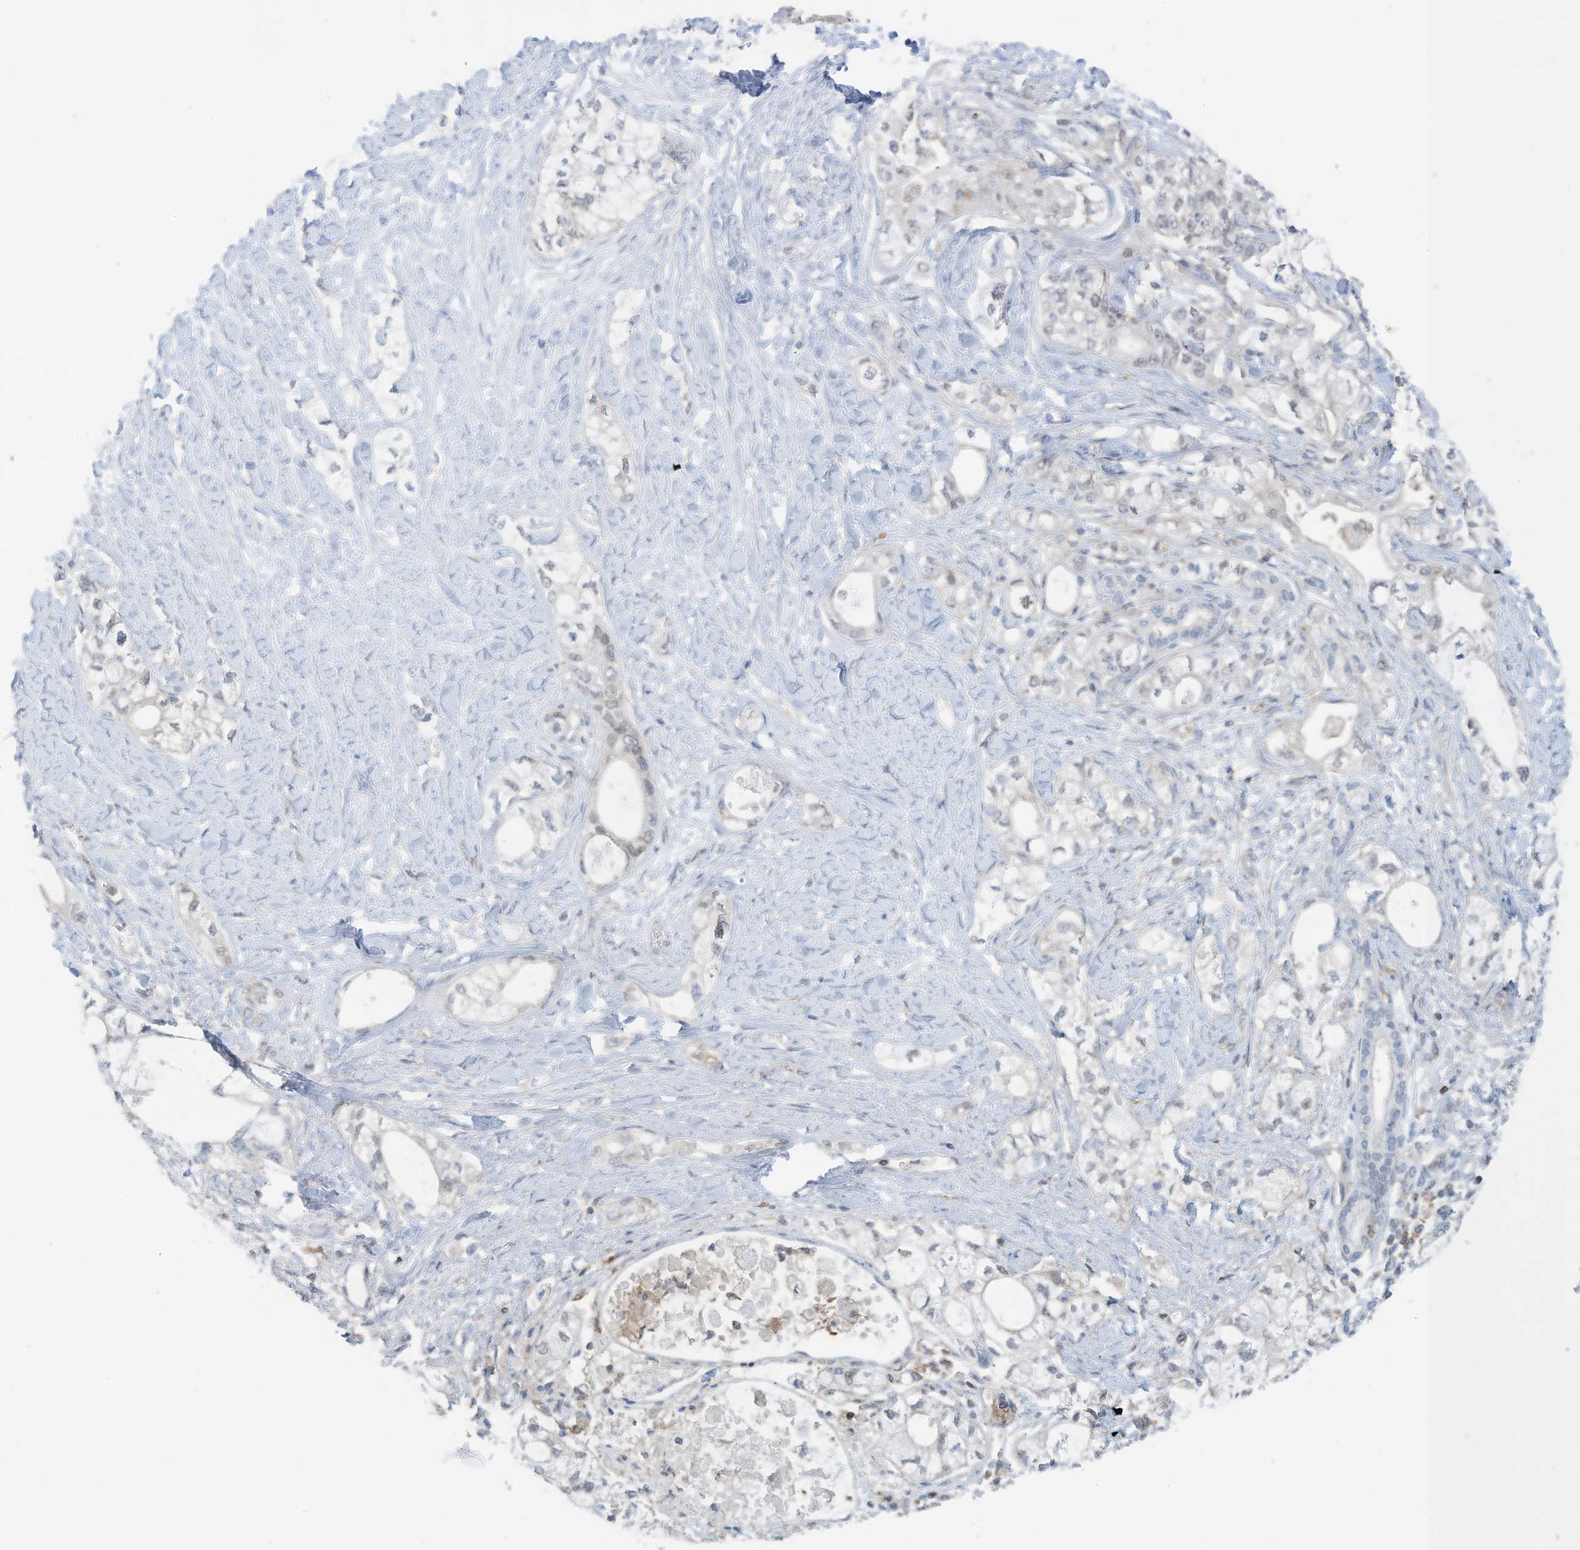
{"staining": {"intensity": "negative", "quantity": "none", "location": "none"}, "tissue": "pancreatic cancer", "cell_type": "Tumor cells", "image_type": "cancer", "snomed": [{"axis": "morphology", "description": "Adenocarcinoma, NOS"}, {"axis": "topography", "description": "Pancreas"}], "caption": "Immunohistochemistry (IHC) image of human pancreatic adenocarcinoma stained for a protein (brown), which shows no expression in tumor cells.", "gene": "ZNF846", "patient": {"sex": "male", "age": 70}}